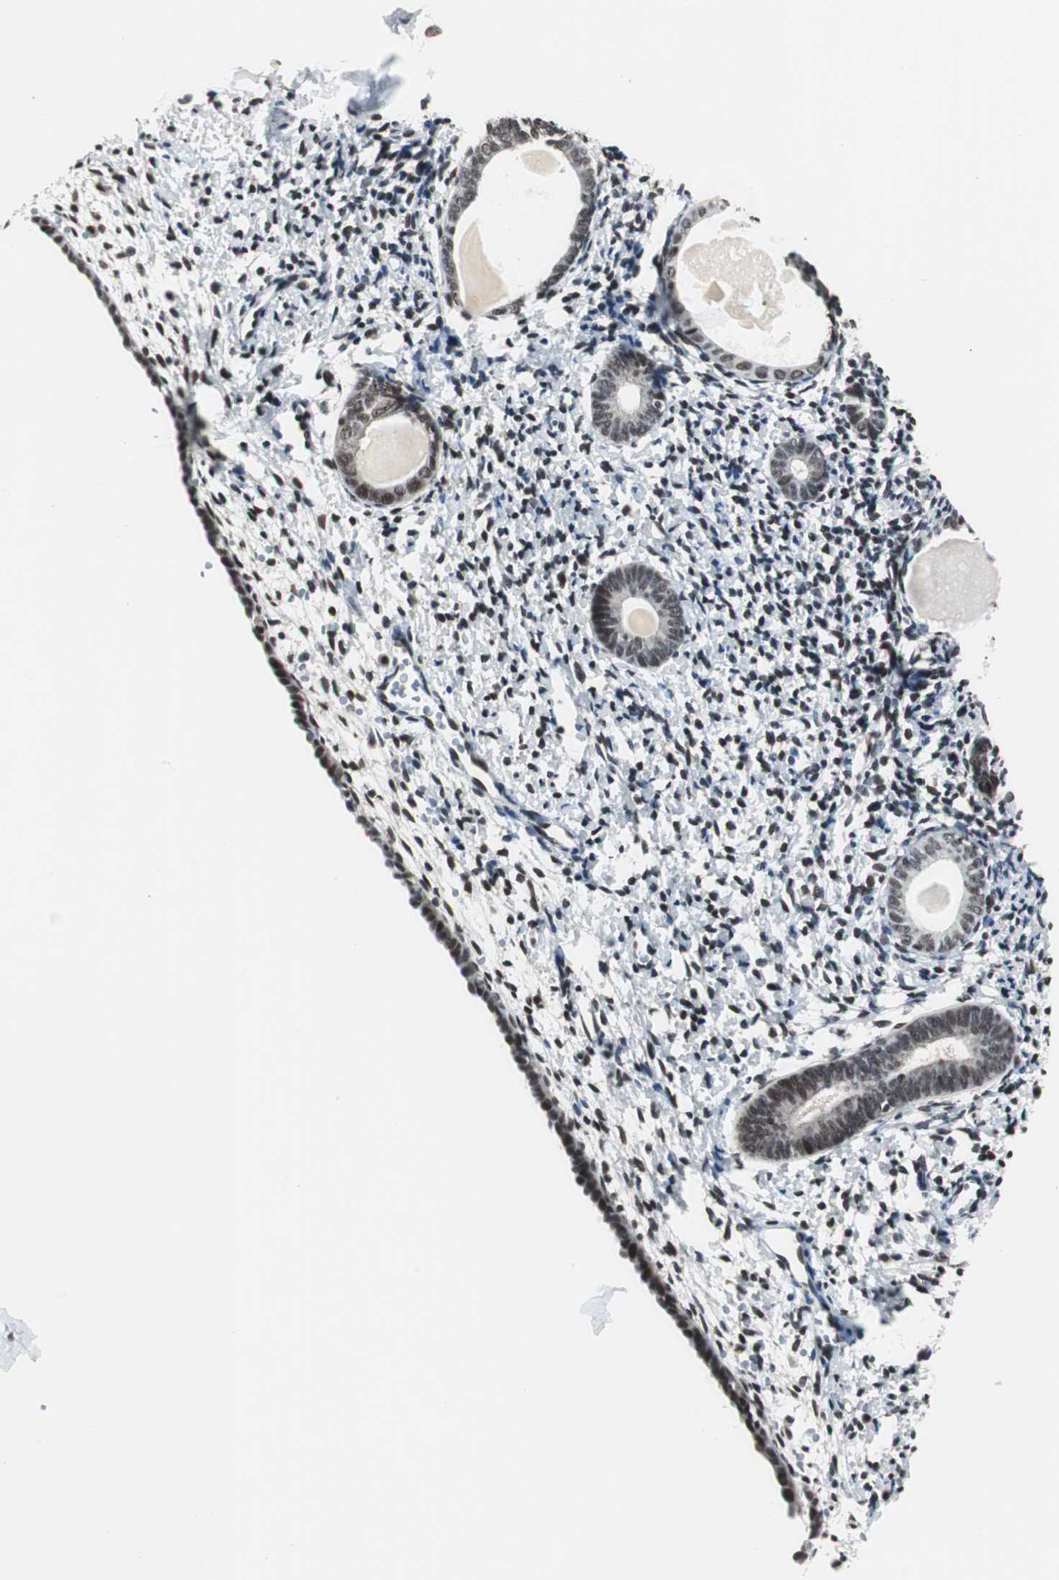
{"staining": {"intensity": "strong", "quantity": ">75%", "location": "nuclear"}, "tissue": "endometrium", "cell_type": "Cells in endometrial stroma", "image_type": "normal", "snomed": [{"axis": "morphology", "description": "Normal tissue, NOS"}, {"axis": "topography", "description": "Endometrium"}], "caption": "About >75% of cells in endometrial stroma in unremarkable endometrium reveal strong nuclear protein positivity as visualized by brown immunohistochemical staining.", "gene": "CDK9", "patient": {"sex": "female", "age": 71}}